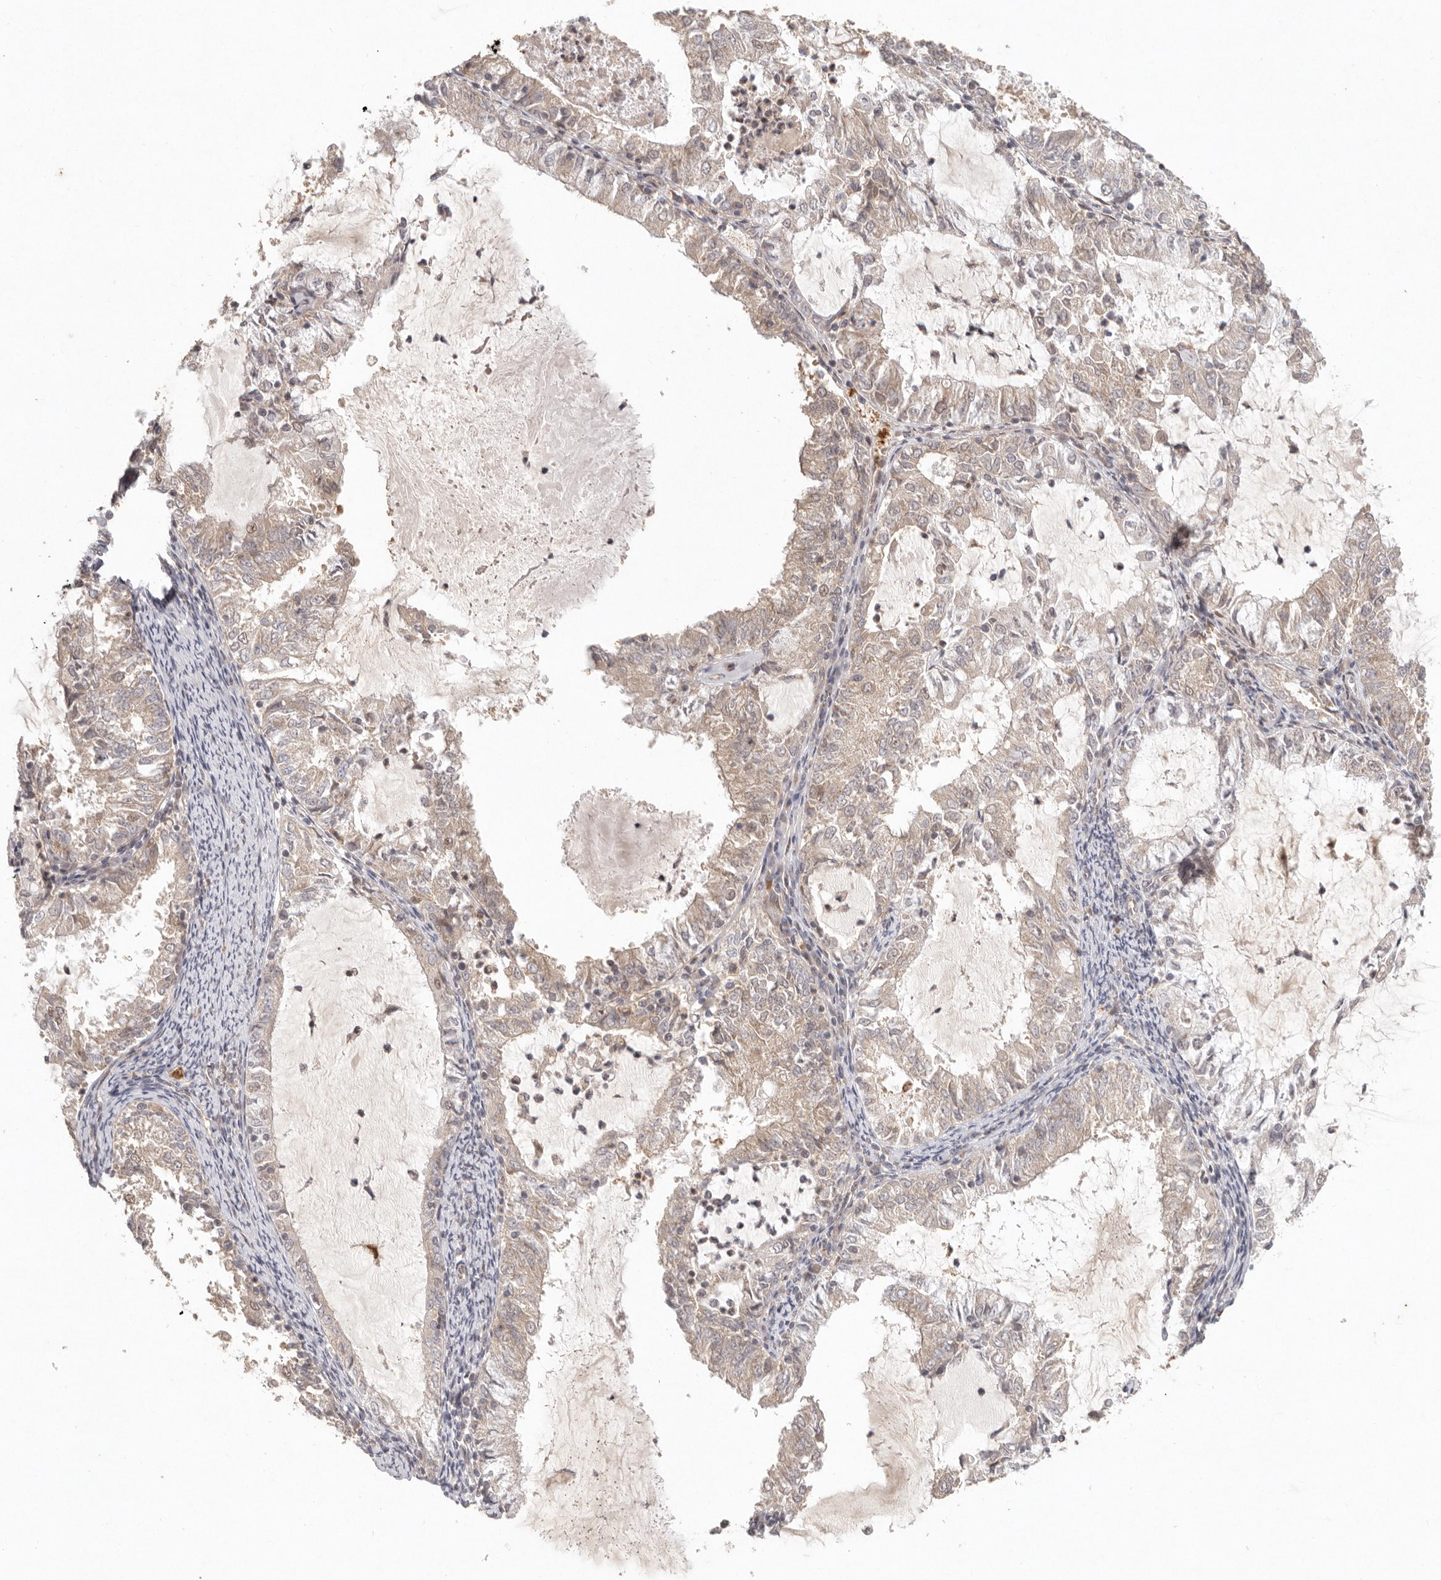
{"staining": {"intensity": "weak", "quantity": "25%-75%", "location": "cytoplasmic/membranous"}, "tissue": "endometrial cancer", "cell_type": "Tumor cells", "image_type": "cancer", "snomed": [{"axis": "morphology", "description": "Adenocarcinoma, NOS"}, {"axis": "topography", "description": "Endometrium"}], "caption": "Brown immunohistochemical staining in human endometrial adenocarcinoma displays weak cytoplasmic/membranous positivity in approximately 25%-75% of tumor cells. Using DAB (brown) and hematoxylin (blue) stains, captured at high magnification using brightfield microscopy.", "gene": "LRRC75A", "patient": {"sex": "female", "age": 57}}